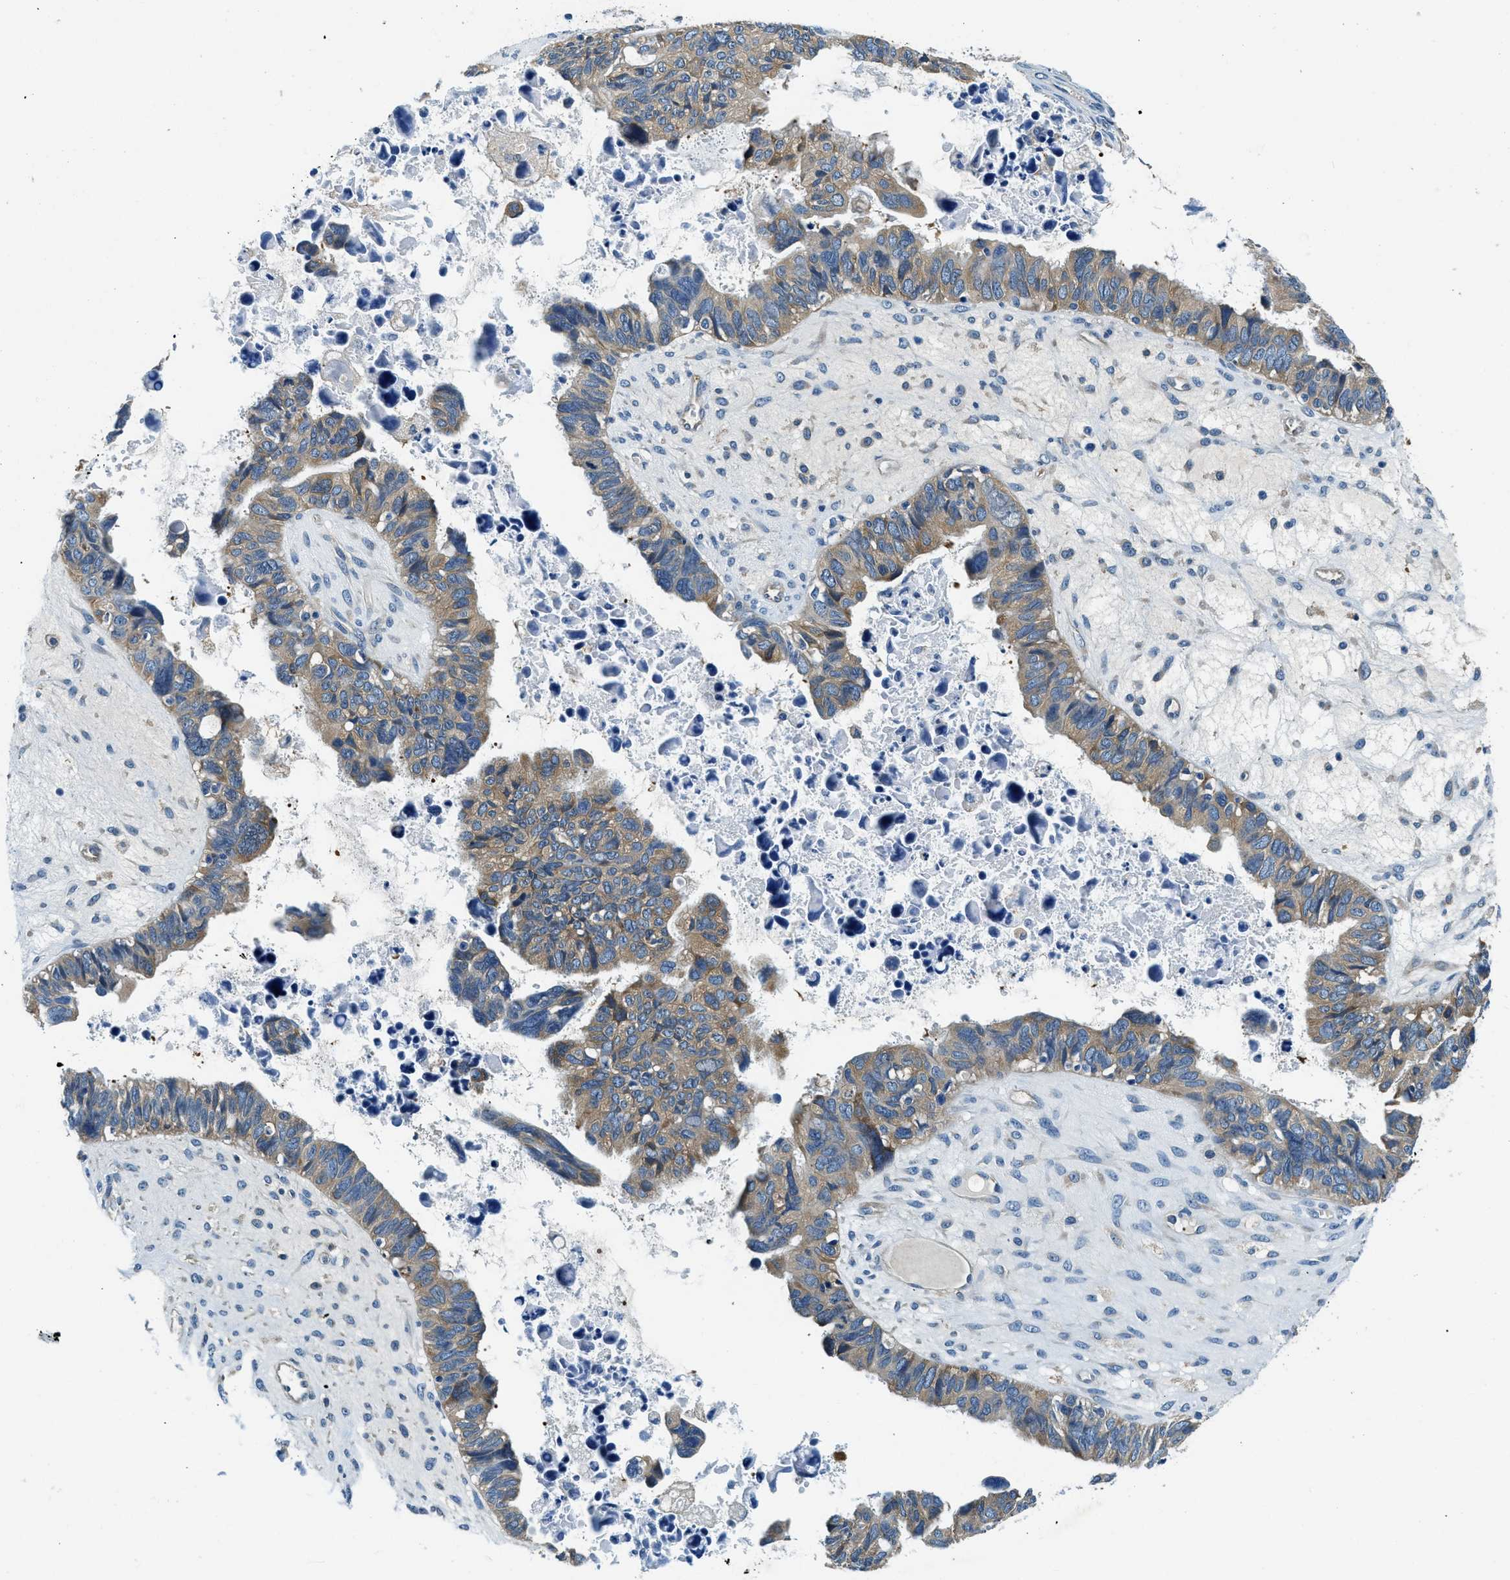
{"staining": {"intensity": "moderate", "quantity": ">75%", "location": "cytoplasmic/membranous"}, "tissue": "ovarian cancer", "cell_type": "Tumor cells", "image_type": "cancer", "snomed": [{"axis": "morphology", "description": "Cystadenocarcinoma, serous, NOS"}, {"axis": "topography", "description": "Ovary"}], "caption": "This is an image of immunohistochemistry (IHC) staining of ovarian cancer, which shows moderate expression in the cytoplasmic/membranous of tumor cells.", "gene": "TWF1", "patient": {"sex": "female", "age": 79}}